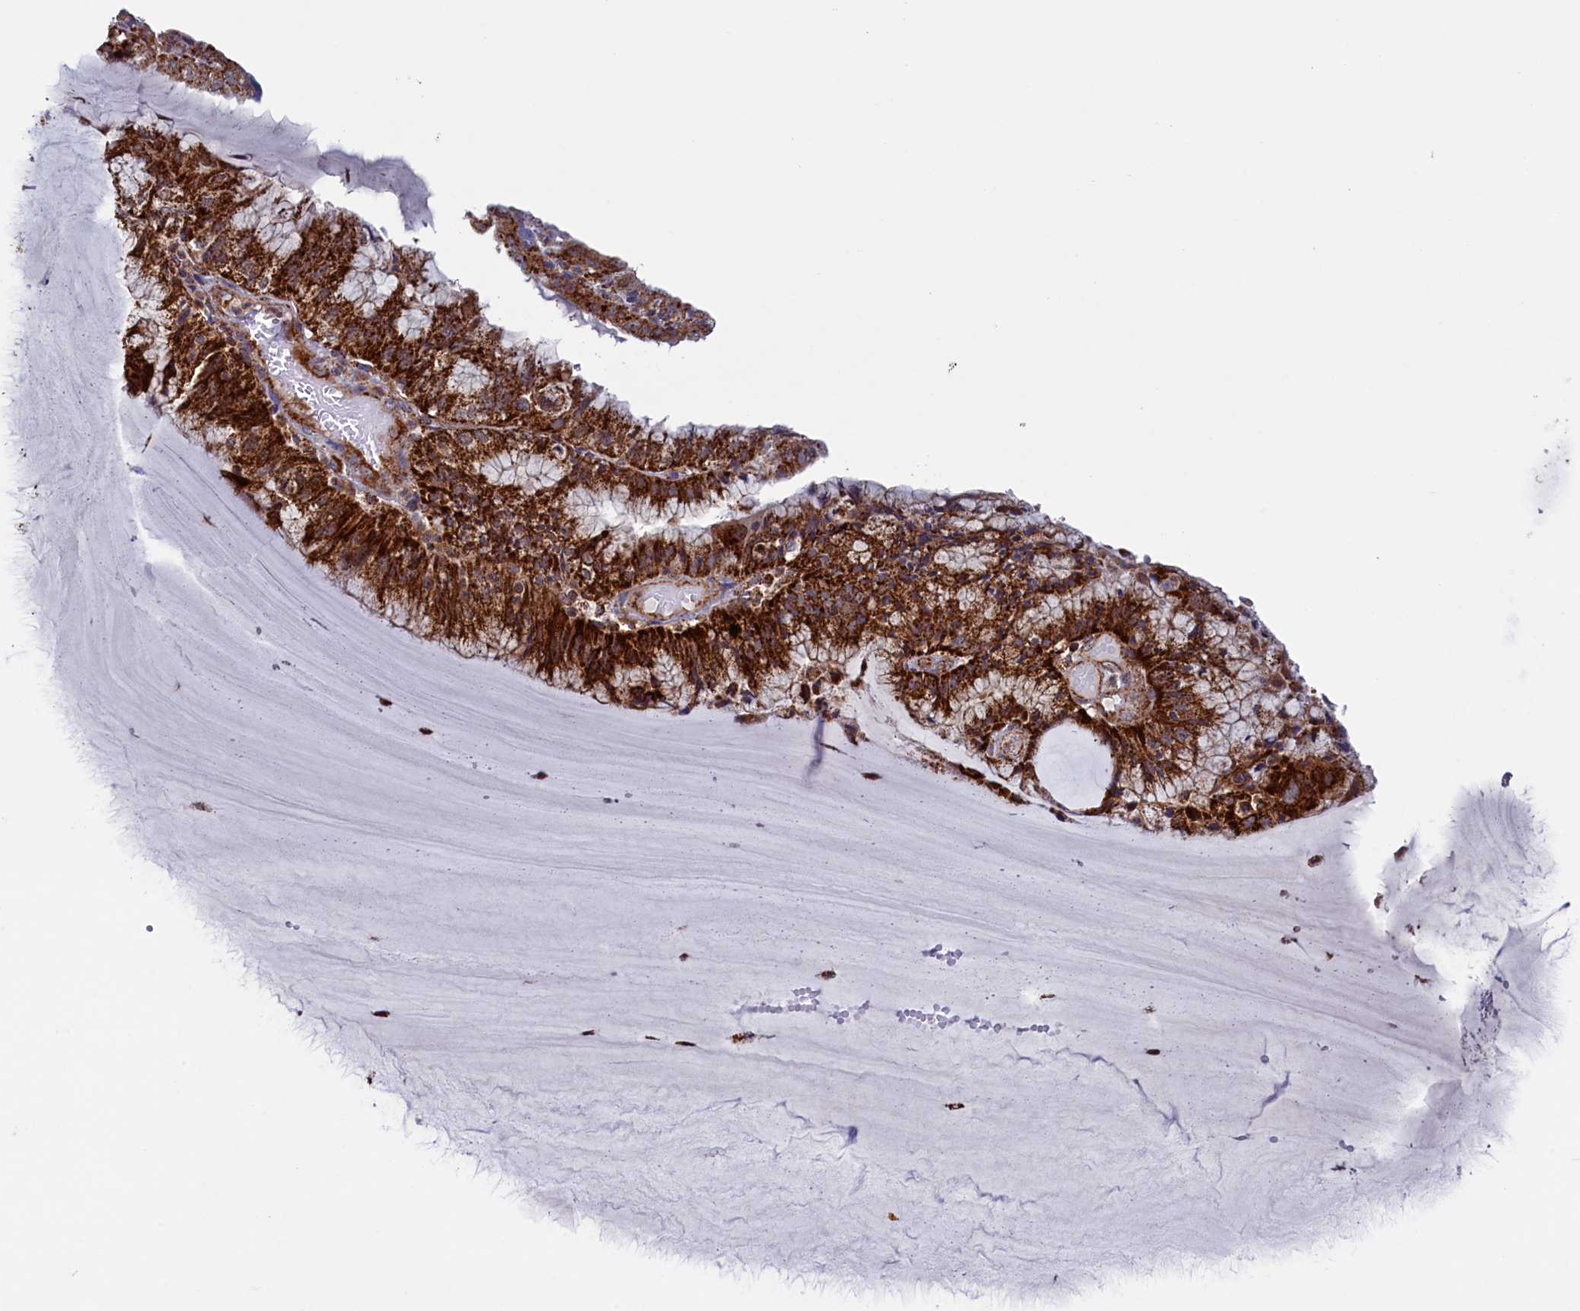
{"staining": {"intensity": "strong", "quantity": ">75%", "location": "cytoplasmic/membranous"}, "tissue": "endometrial cancer", "cell_type": "Tumor cells", "image_type": "cancer", "snomed": [{"axis": "morphology", "description": "Adenocarcinoma, NOS"}, {"axis": "topography", "description": "Endometrium"}], "caption": "Strong cytoplasmic/membranous expression for a protein is identified in about >75% of tumor cells of endometrial cancer (adenocarcinoma) using immunohistochemistry.", "gene": "UBE3B", "patient": {"sex": "female", "age": 81}}